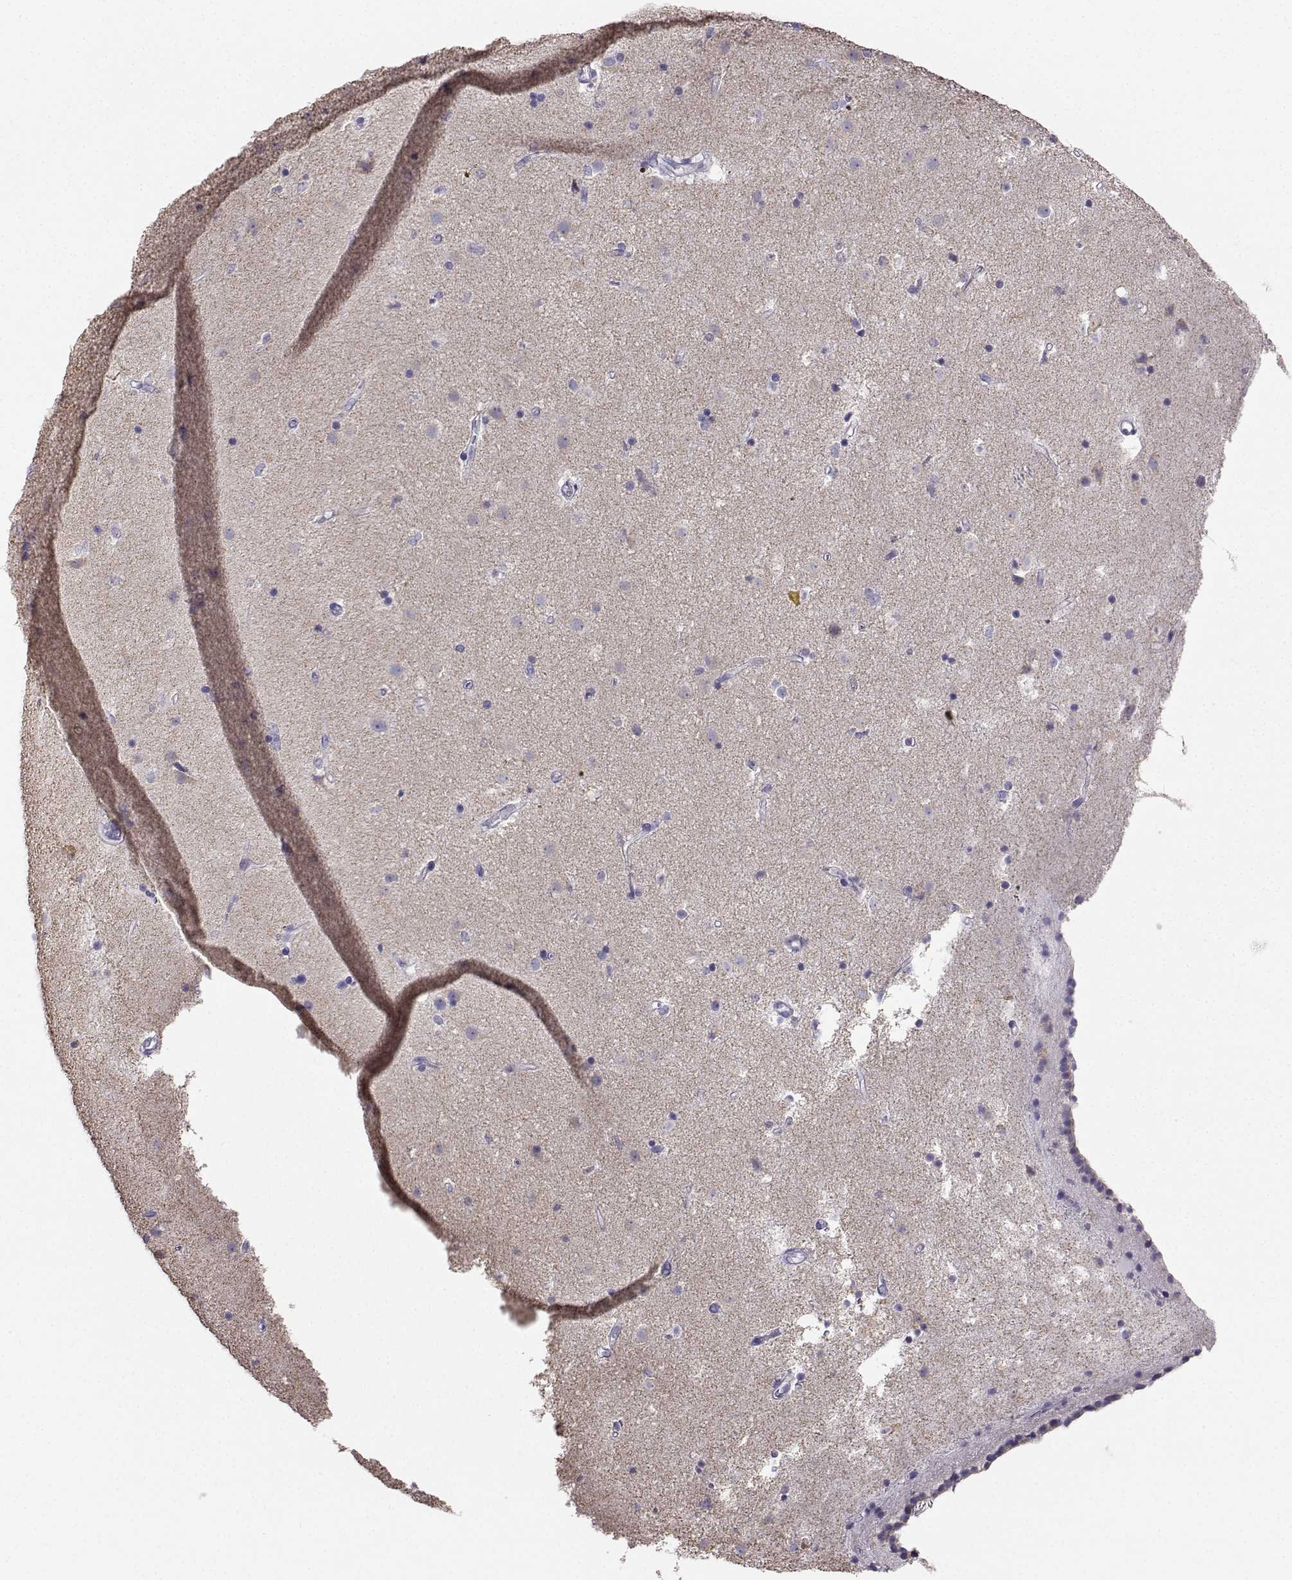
{"staining": {"intensity": "negative", "quantity": "none", "location": "none"}, "tissue": "caudate", "cell_type": "Glial cells", "image_type": "normal", "snomed": [{"axis": "morphology", "description": "Normal tissue, NOS"}, {"axis": "topography", "description": "Lateral ventricle wall"}], "caption": "Immunohistochemistry (IHC) of benign human caudate shows no positivity in glial cells.", "gene": "AVP", "patient": {"sex": "female", "age": 71}}